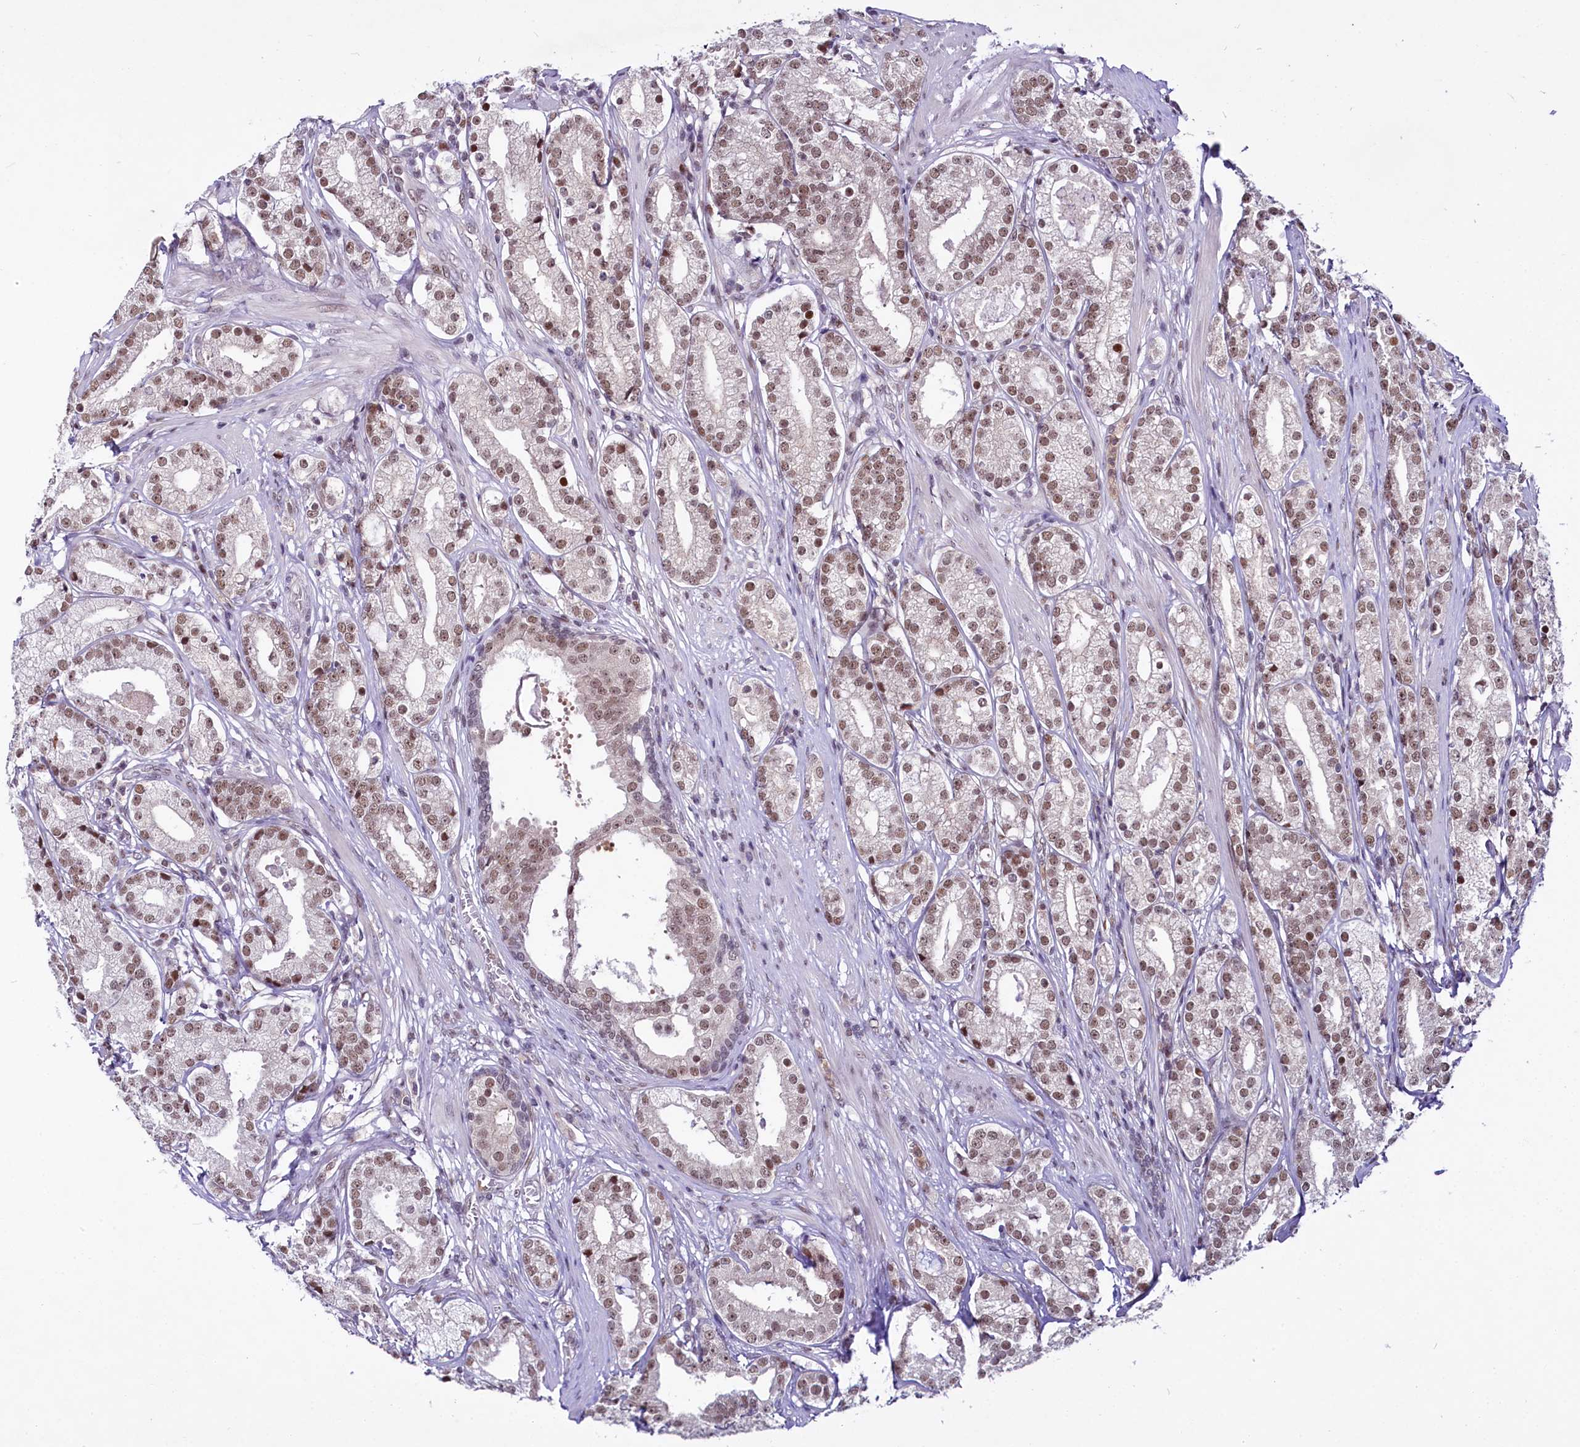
{"staining": {"intensity": "moderate", "quantity": ">75%", "location": "nuclear"}, "tissue": "prostate cancer", "cell_type": "Tumor cells", "image_type": "cancer", "snomed": [{"axis": "morphology", "description": "Adenocarcinoma, High grade"}, {"axis": "topography", "description": "Prostate"}], "caption": "High-power microscopy captured an IHC photomicrograph of prostate cancer, revealing moderate nuclear staining in about >75% of tumor cells.", "gene": "SCAF11", "patient": {"sex": "male", "age": 69}}